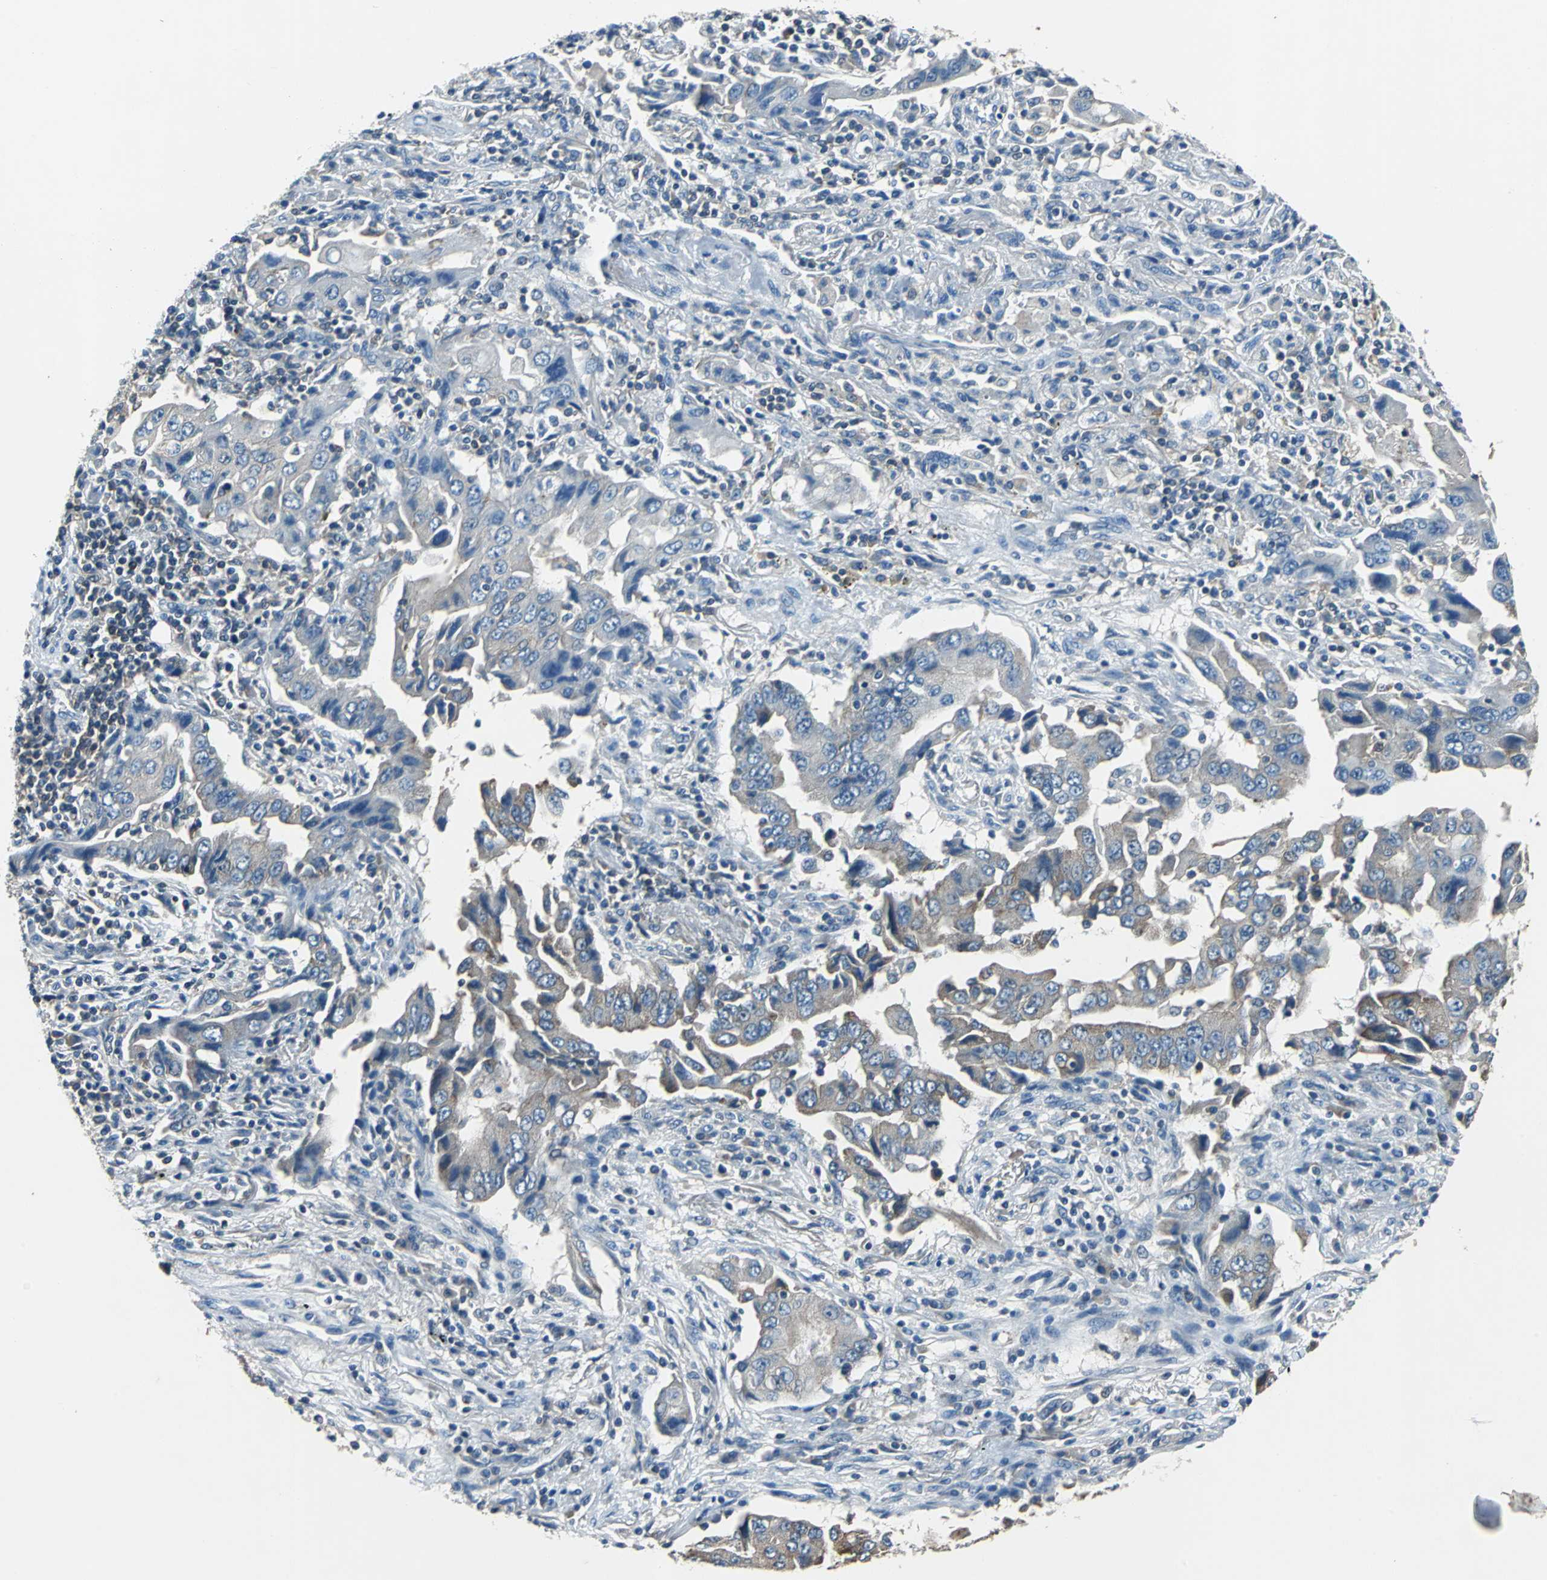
{"staining": {"intensity": "weak", "quantity": "<25%", "location": "cytoplasmic/membranous"}, "tissue": "lung cancer", "cell_type": "Tumor cells", "image_type": "cancer", "snomed": [{"axis": "morphology", "description": "Adenocarcinoma, NOS"}, {"axis": "topography", "description": "Lung"}], "caption": "Immunohistochemical staining of lung cancer reveals no significant positivity in tumor cells. (Immunohistochemistry, brightfield microscopy, high magnification).", "gene": "PRKCA", "patient": {"sex": "female", "age": 65}}